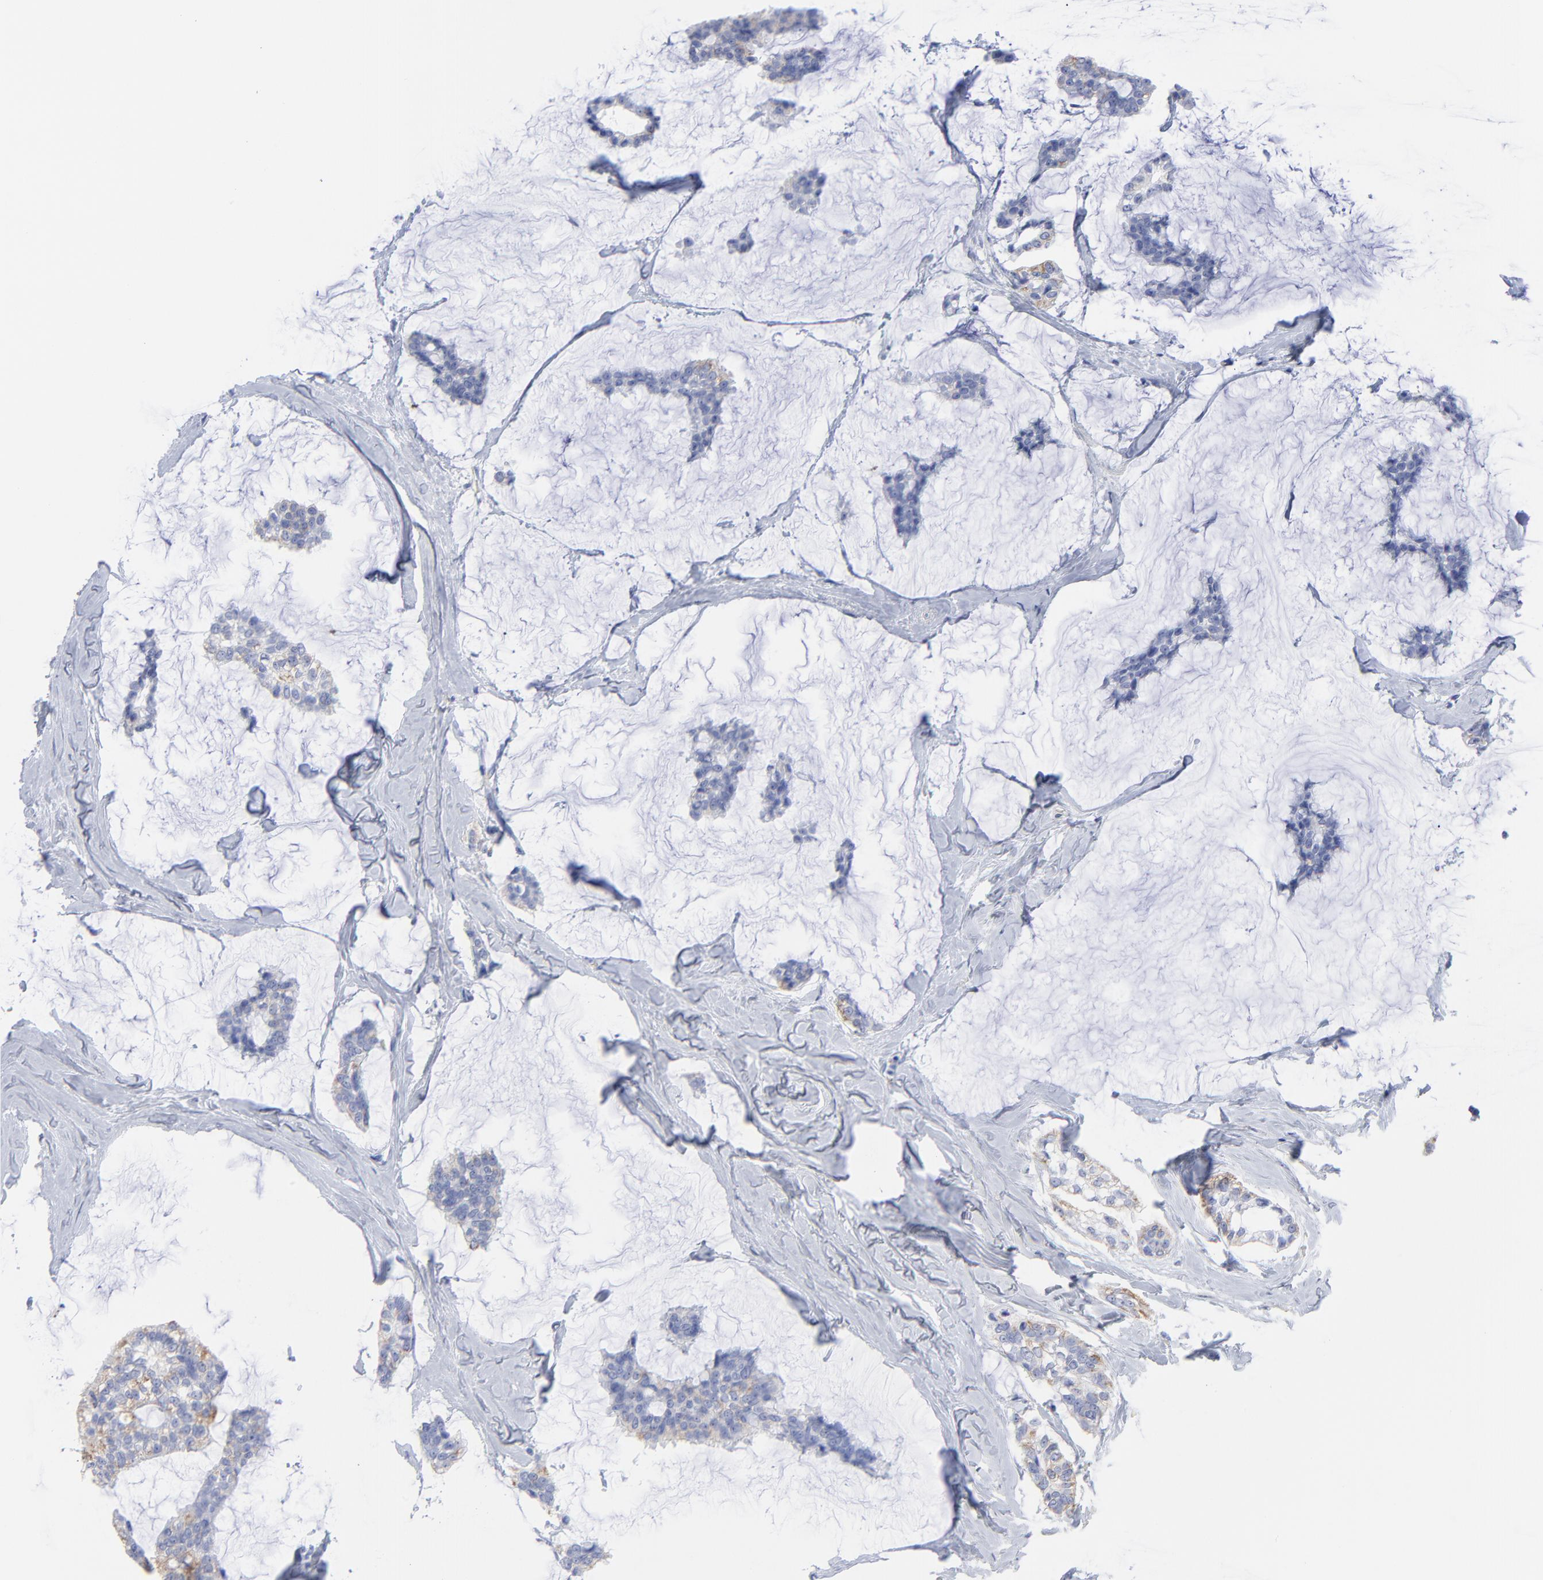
{"staining": {"intensity": "weak", "quantity": "<25%", "location": "cytoplasmic/membranous"}, "tissue": "breast cancer", "cell_type": "Tumor cells", "image_type": "cancer", "snomed": [{"axis": "morphology", "description": "Duct carcinoma"}, {"axis": "topography", "description": "Breast"}], "caption": "Immunohistochemical staining of breast cancer demonstrates no significant staining in tumor cells.", "gene": "CNTN3", "patient": {"sex": "female", "age": 93}}